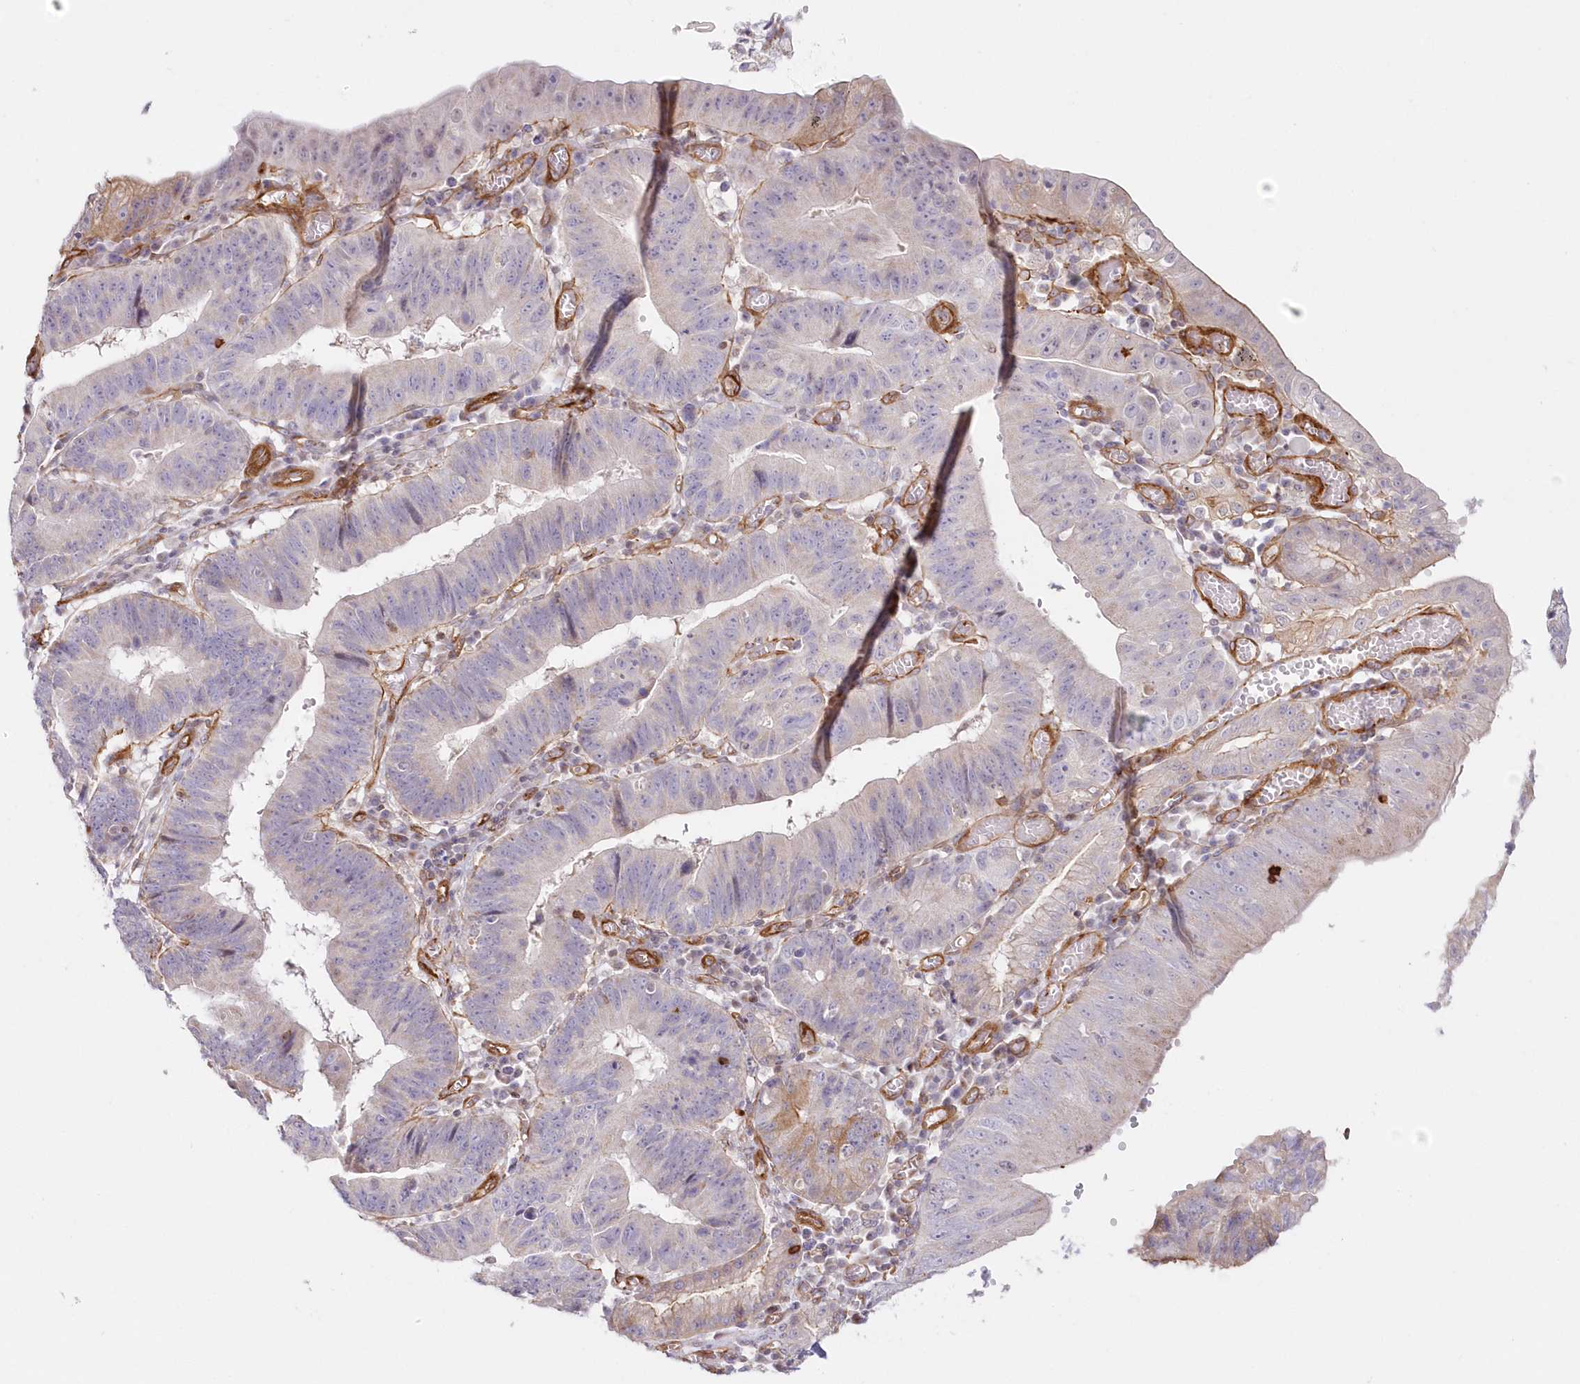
{"staining": {"intensity": "weak", "quantity": "<25%", "location": "cytoplasmic/membranous"}, "tissue": "stomach cancer", "cell_type": "Tumor cells", "image_type": "cancer", "snomed": [{"axis": "morphology", "description": "Adenocarcinoma, NOS"}, {"axis": "topography", "description": "Stomach"}], "caption": "DAB (3,3'-diaminobenzidine) immunohistochemical staining of human adenocarcinoma (stomach) shows no significant staining in tumor cells. The staining was performed using DAB (3,3'-diaminobenzidine) to visualize the protein expression in brown, while the nuclei were stained in blue with hematoxylin (Magnification: 20x).", "gene": "AFAP1L2", "patient": {"sex": "male", "age": 59}}